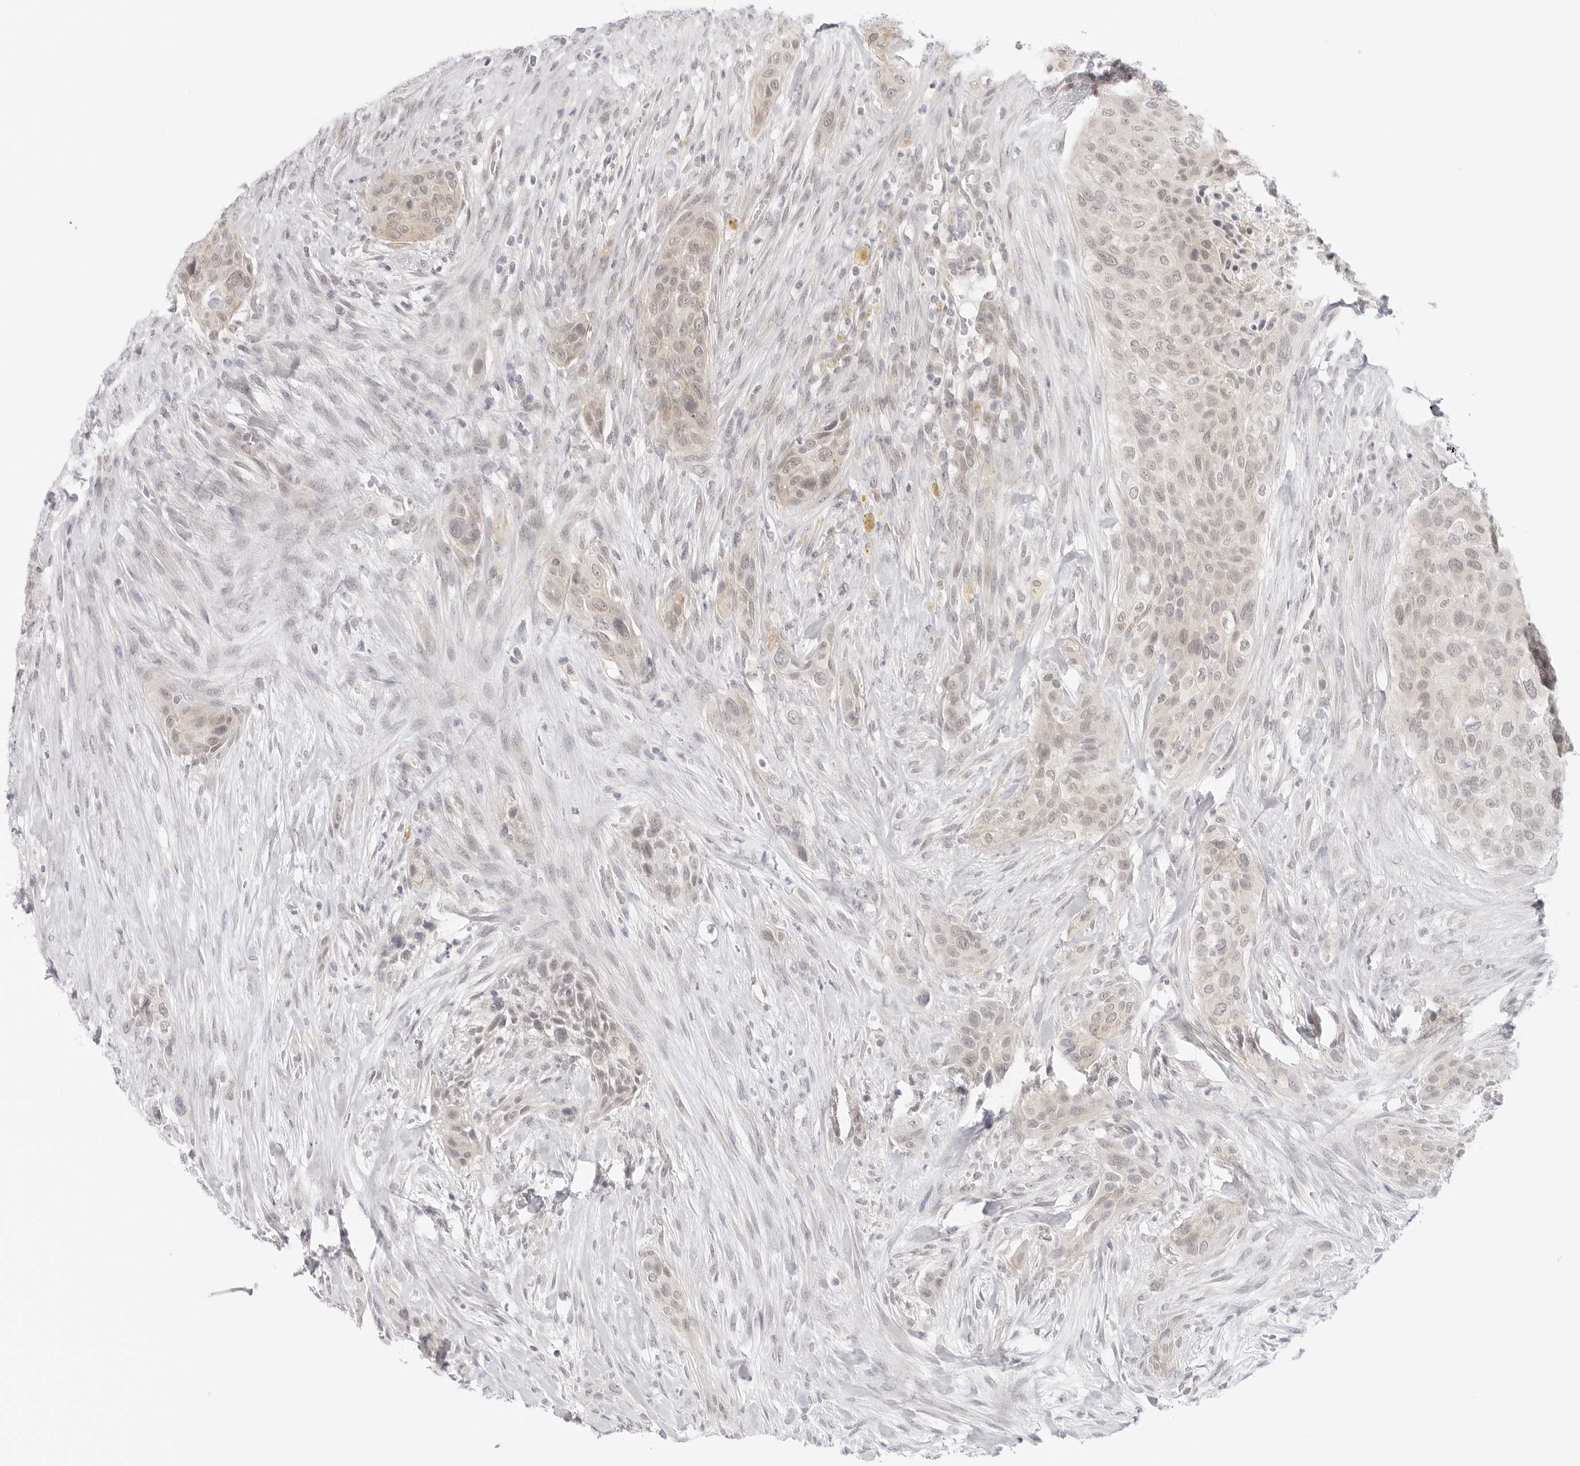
{"staining": {"intensity": "weak", "quantity": ">75%", "location": "cytoplasmic/membranous,nuclear"}, "tissue": "urothelial cancer", "cell_type": "Tumor cells", "image_type": "cancer", "snomed": [{"axis": "morphology", "description": "Urothelial carcinoma, High grade"}, {"axis": "topography", "description": "Urinary bladder"}], "caption": "Immunohistochemical staining of urothelial cancer reveals low levels of weak cytoplasmic/membranous and nuclear expression in about >75% of tumor cells. Using DAB (3,3'-diaminobenzidine) (brown) and hematoxylin (blue) stains, captured at high magnification using brightfield microscopy.", "gene": "MED18", "patient": {"sex": "male", "age": 35}}